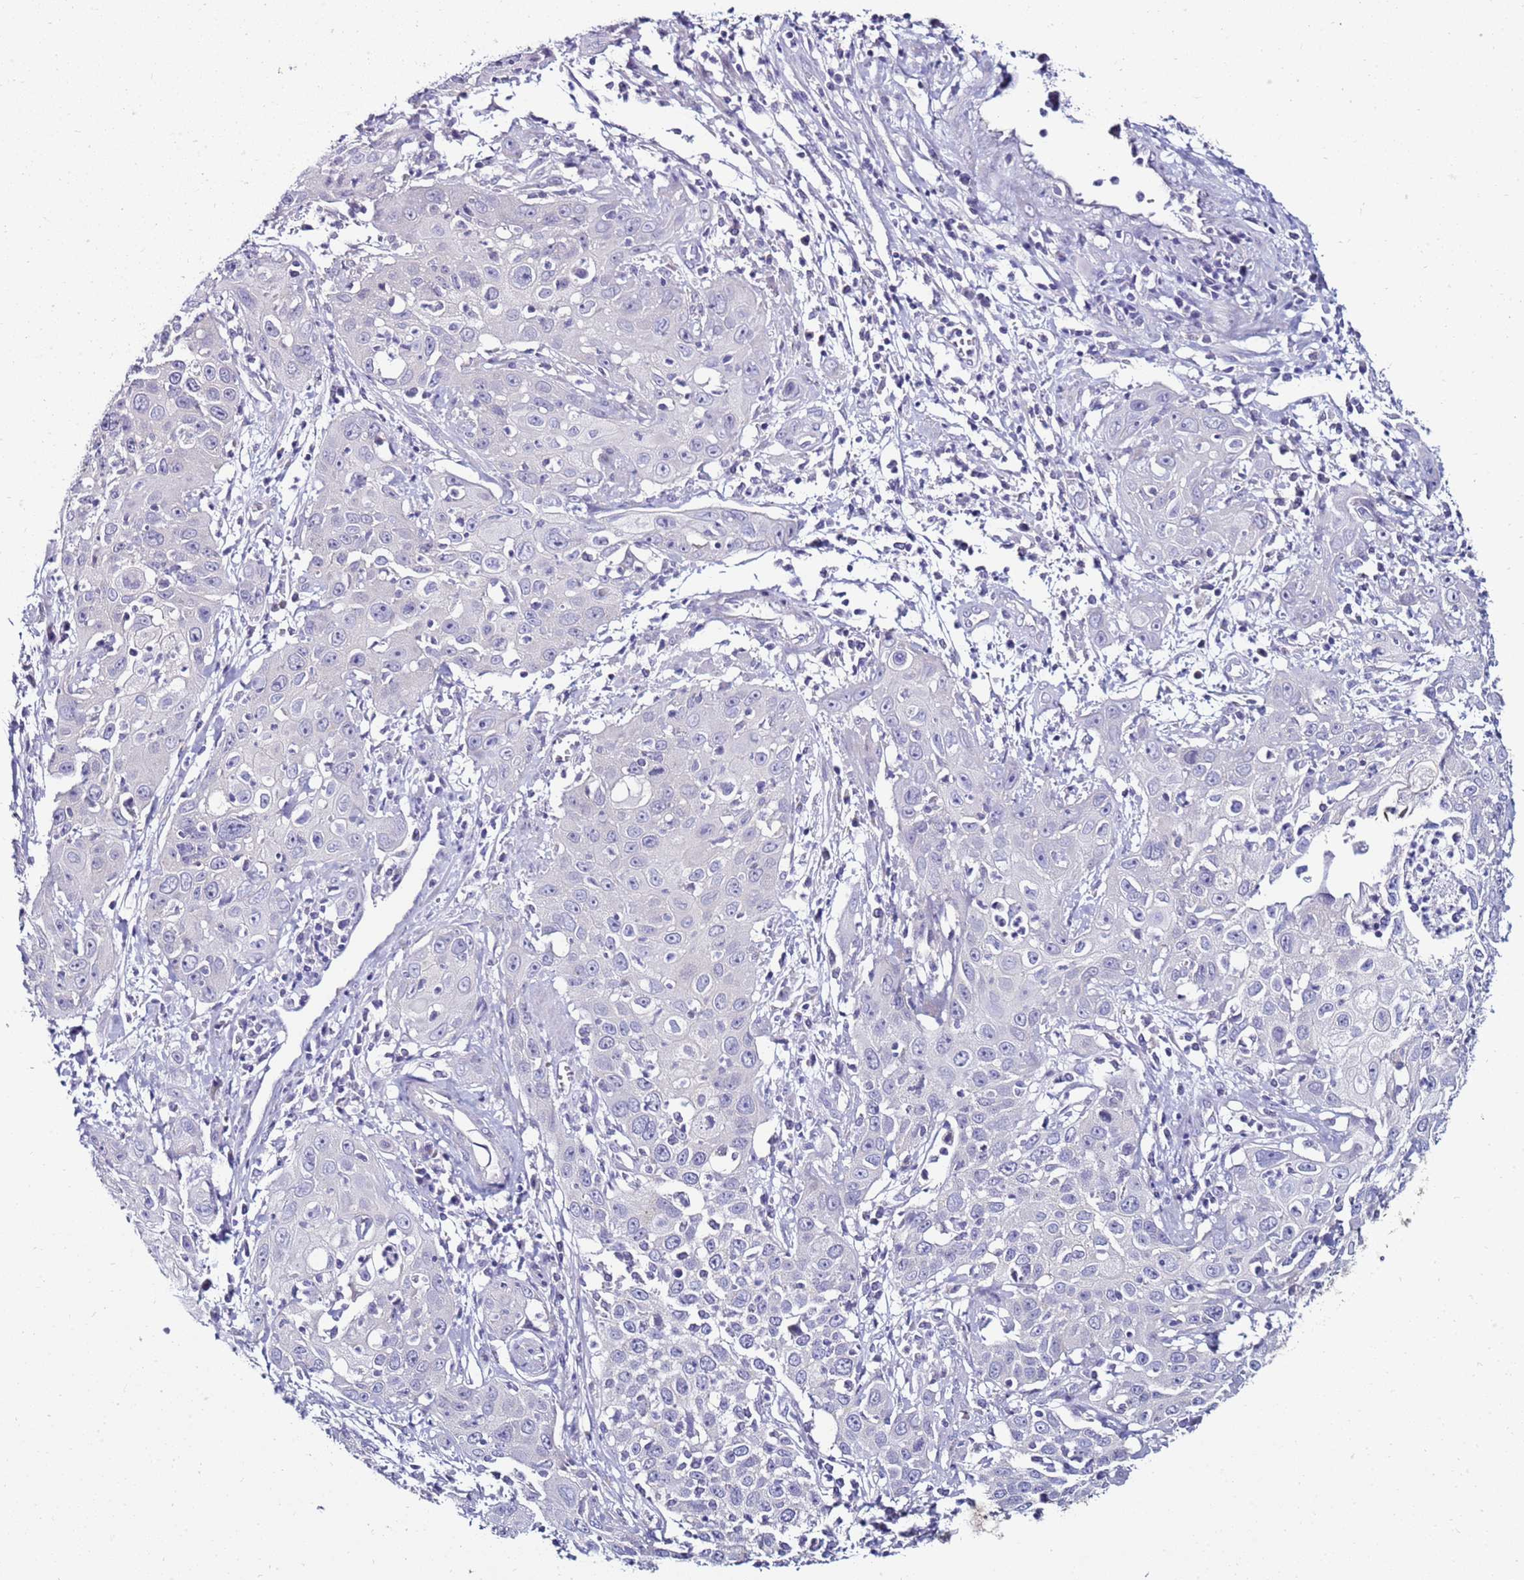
{"staining": {"intensity": "negative", "quantity": "none", "location": "none"}, "tissue": "cervical cancer", "cell_type": "Tumor cells", "image_type": "cancer", "snomed": [{"axis": "morphology", "description": "Squamous cell carcinoma, NOS"}, {"axis": "topography", "description": "Cervix"}], "caption": "Tumor cells are negative for protein expression in human cervical cancer (squamous cell carcinoma).", "gene": "GPN3", "patient": {"sex": "female", "age": 36}}